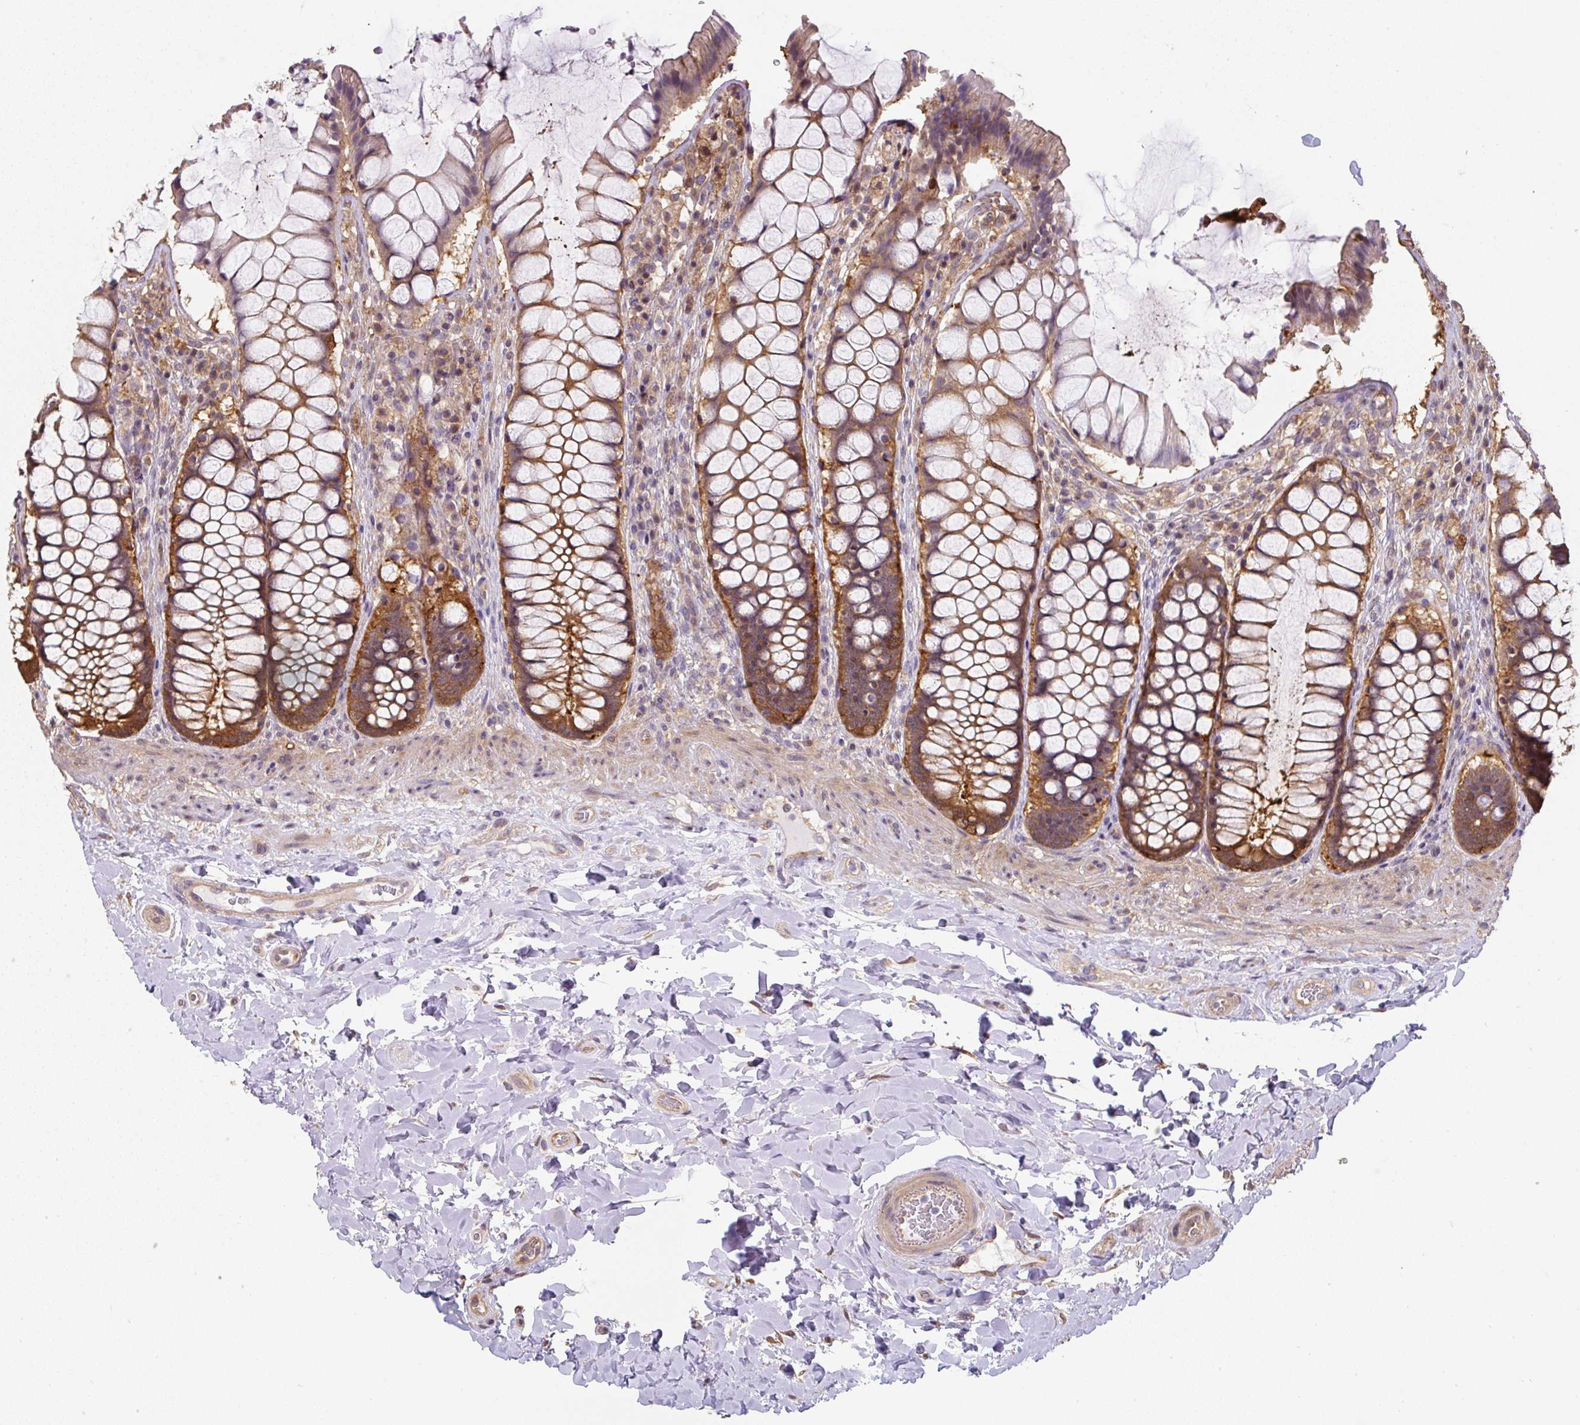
{"staining": {"intensity": "moderate", "quantity": ">75%", "location": "cytoplasmic/membranous"}, "tissue": "rectum", "cell_type": "Glandular cells", "image_type": "normal", "snomed": [{"axis": "morphology", "description": "Normal tissue, NOS"}, {"axis": "topography", "description": "Rectum"}], "caption": "An immunohistochemistry (IHC) micrograph of normal tissue is shown. Protein staining in brown labels moderate cytoplasmic/membranous positivity in rectum within glandular cells.", "gene": "ST13", "patient": {"sex": "female", "age": 58}}